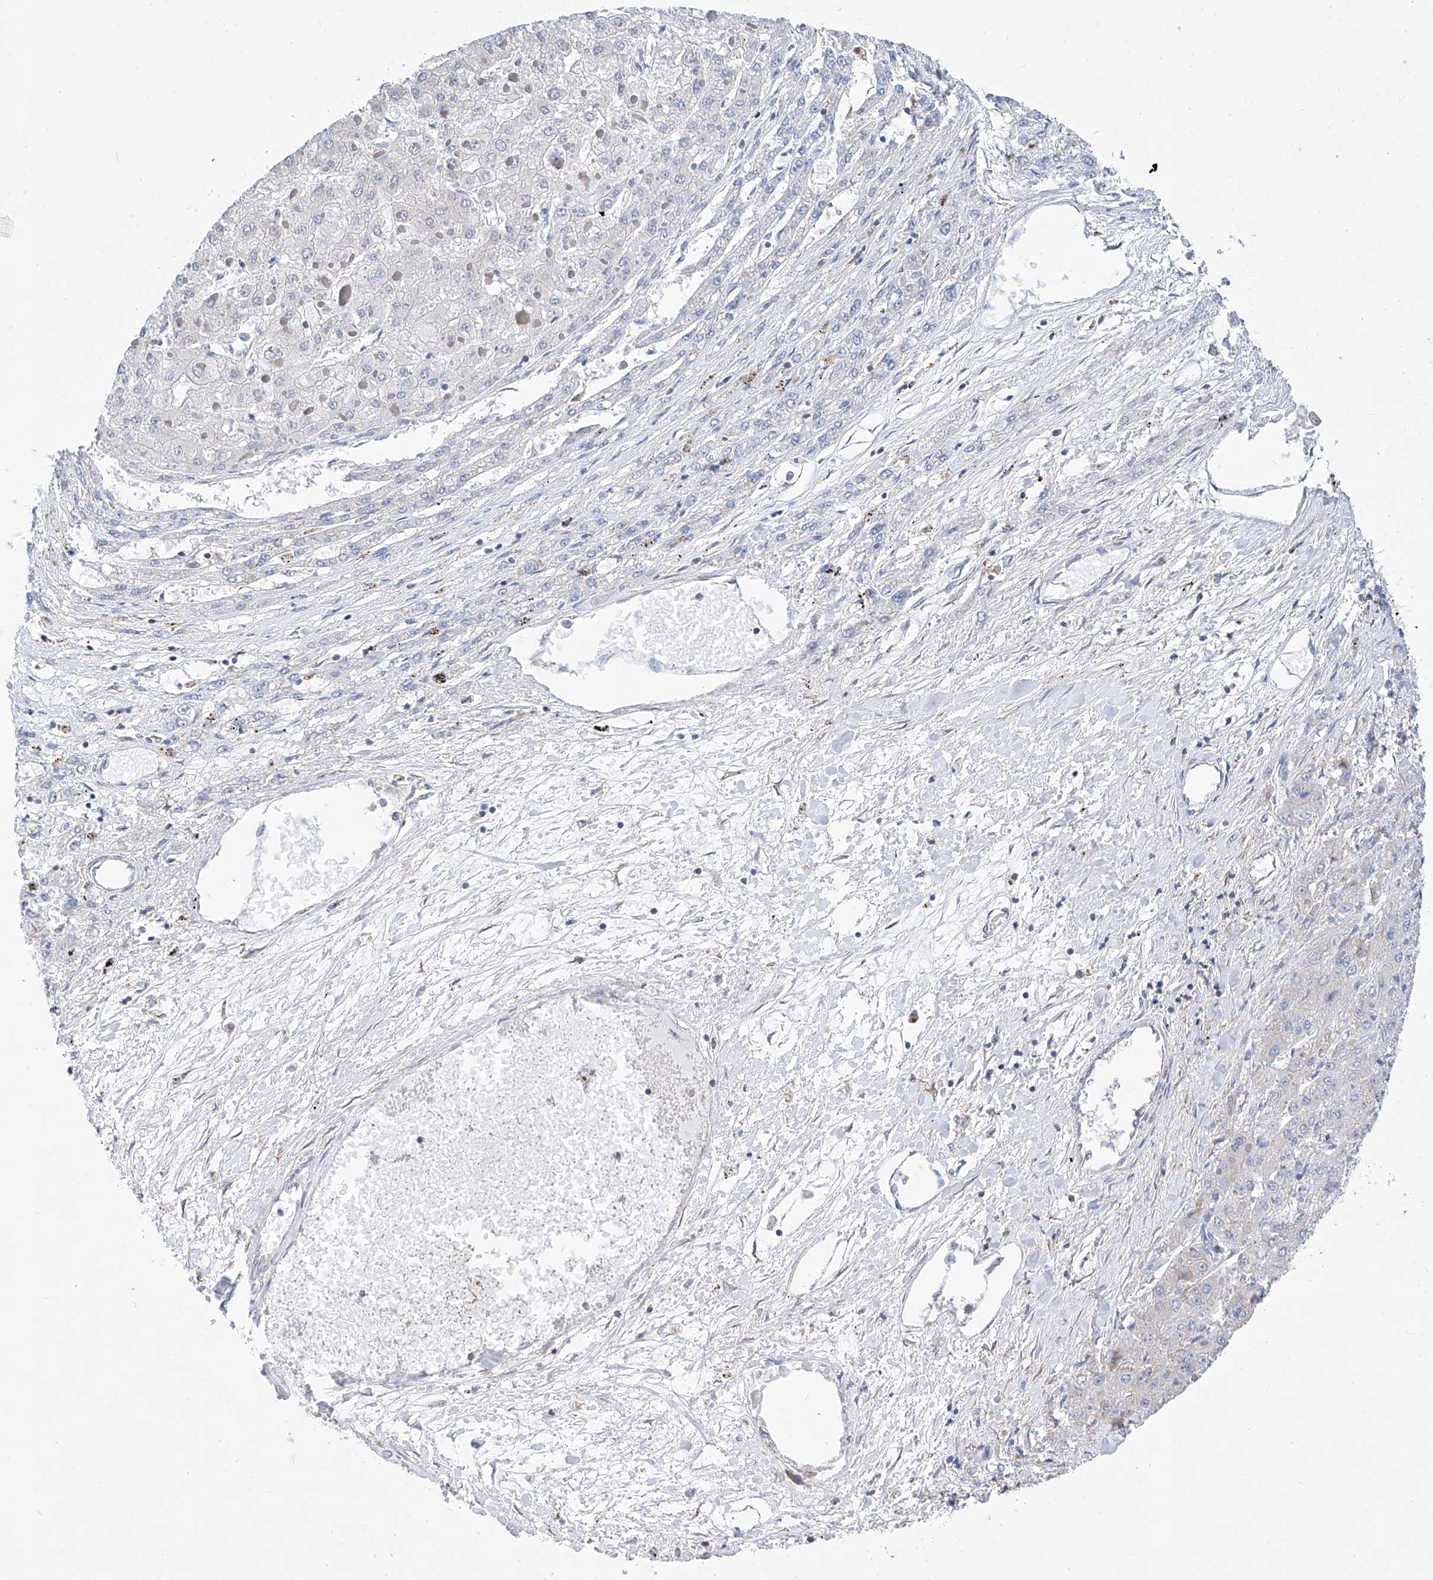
{"staining": {"intensity": "negative", "quantity": "none", "location": "none"}, "tissue": "liver cancer", "cell_type": "Tumor cells", "image_type": "cancer", "snomed": [{"axis": "morphology", "description": "Carcinoma, Hepatocellular, NOS"}, {"axis": "topography", "description": "Liver"}], "caption": "Tumor cells are negative for protein expression in human liver cancer.", "gene": "MAD2L1", "patient": {"sex": "female", "age": 73}}